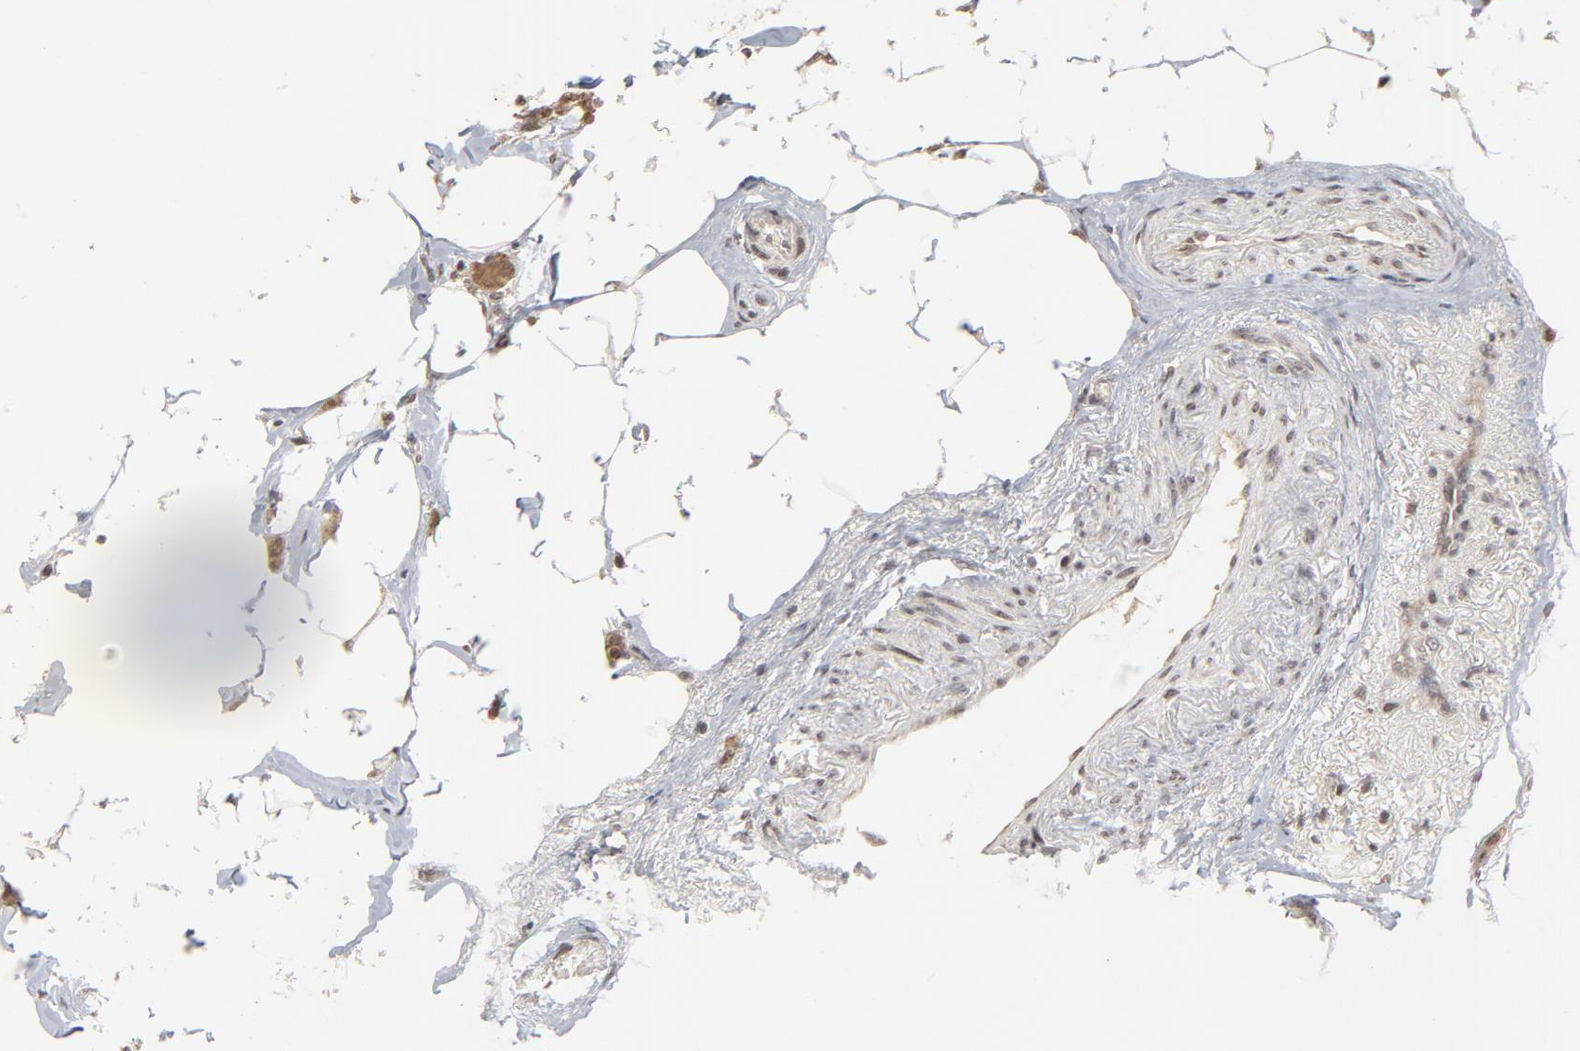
{"staining": {"intensity": "moderate", "quantity": ">75%", "location": "cytoplasmic/membranous,nuclear"}, "tissue": "breast cancer", "cell_type": "Tumor cells", "image_type": "cancer", "snomed": [{"axis": "morphology", "description": "Lobular carcinoma"}, {"axis": "topography", "description": "Breast"}], "caption": "Immunohistochemistry histopathology image of neoplastic tissue: breast cancer (lobular carcinoma) stained using immunohistochemistry (IHC) reveals medium levels of moderate protein expression localized specifically in the cytoplasmic/membranous and nuclear of tumor cells, appearing as a cytoplasmic/membranous and nuclear brown color.", "gene": "ARIH1", "patient": {"sex": "female", "age": 55}}